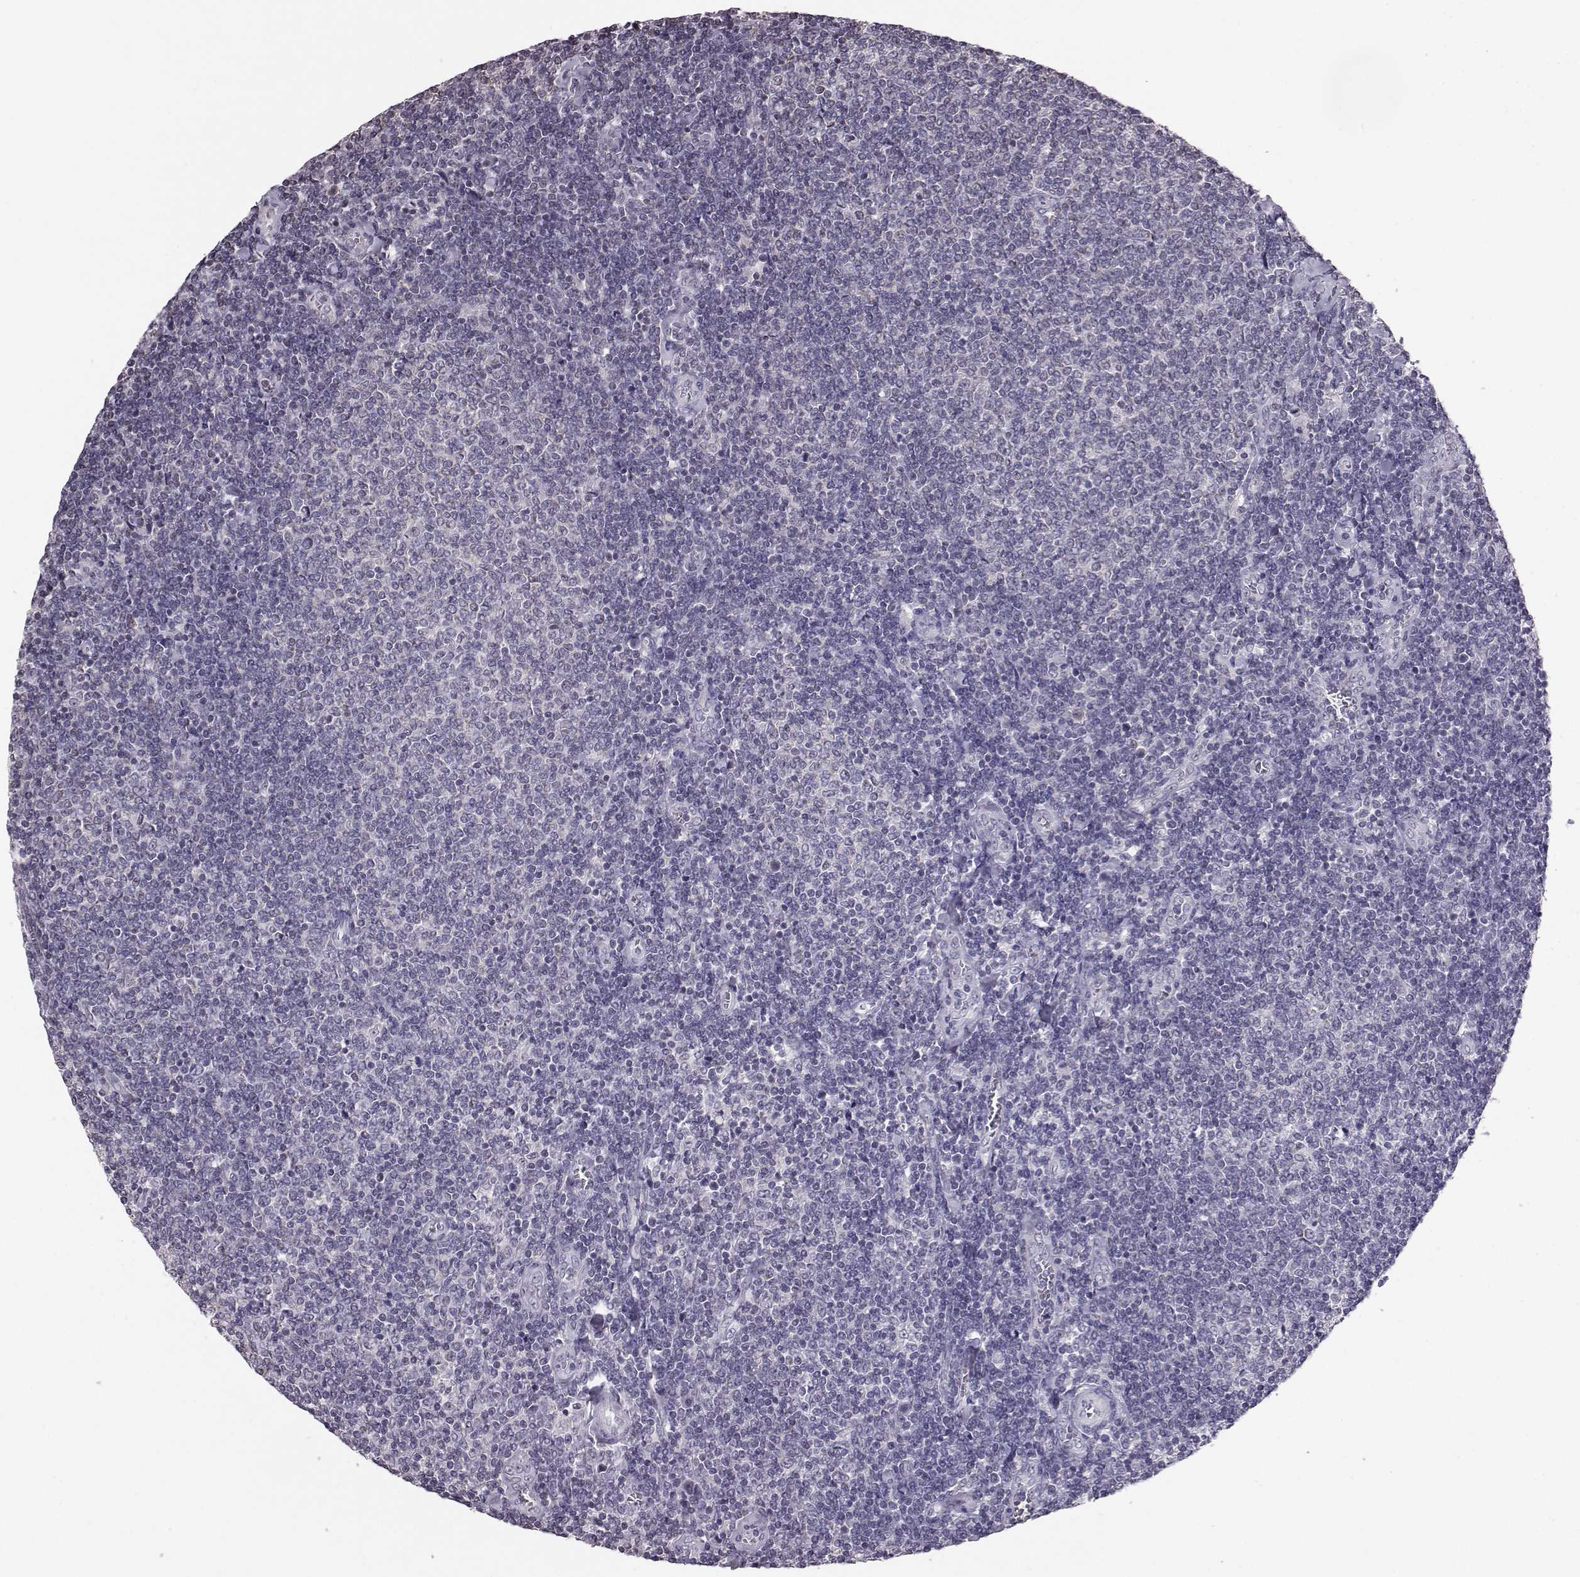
{"staining": {"intensity": "negative", "quantity": "none", "location": "none"}, "tissue": "lymphoma", "cell_type": "Tumor cells", "image_type": "cancer", "snomed": [{"axis": "morphology", "description": "Malignant lymphoma, non-Hodgkin's type, Low grade"}, {"axis": "topography", "description": "Lymph node"}], "caption": "A high-resolution image shows immunohistochemistry (IHC) staining of malignant lymphoma, non-Hodgkin's type (low-grade), which exhibits no significant expression in tumor cells.", "gene": "ALDH3A1", "patient": {"sex": "male", "age": 52}}